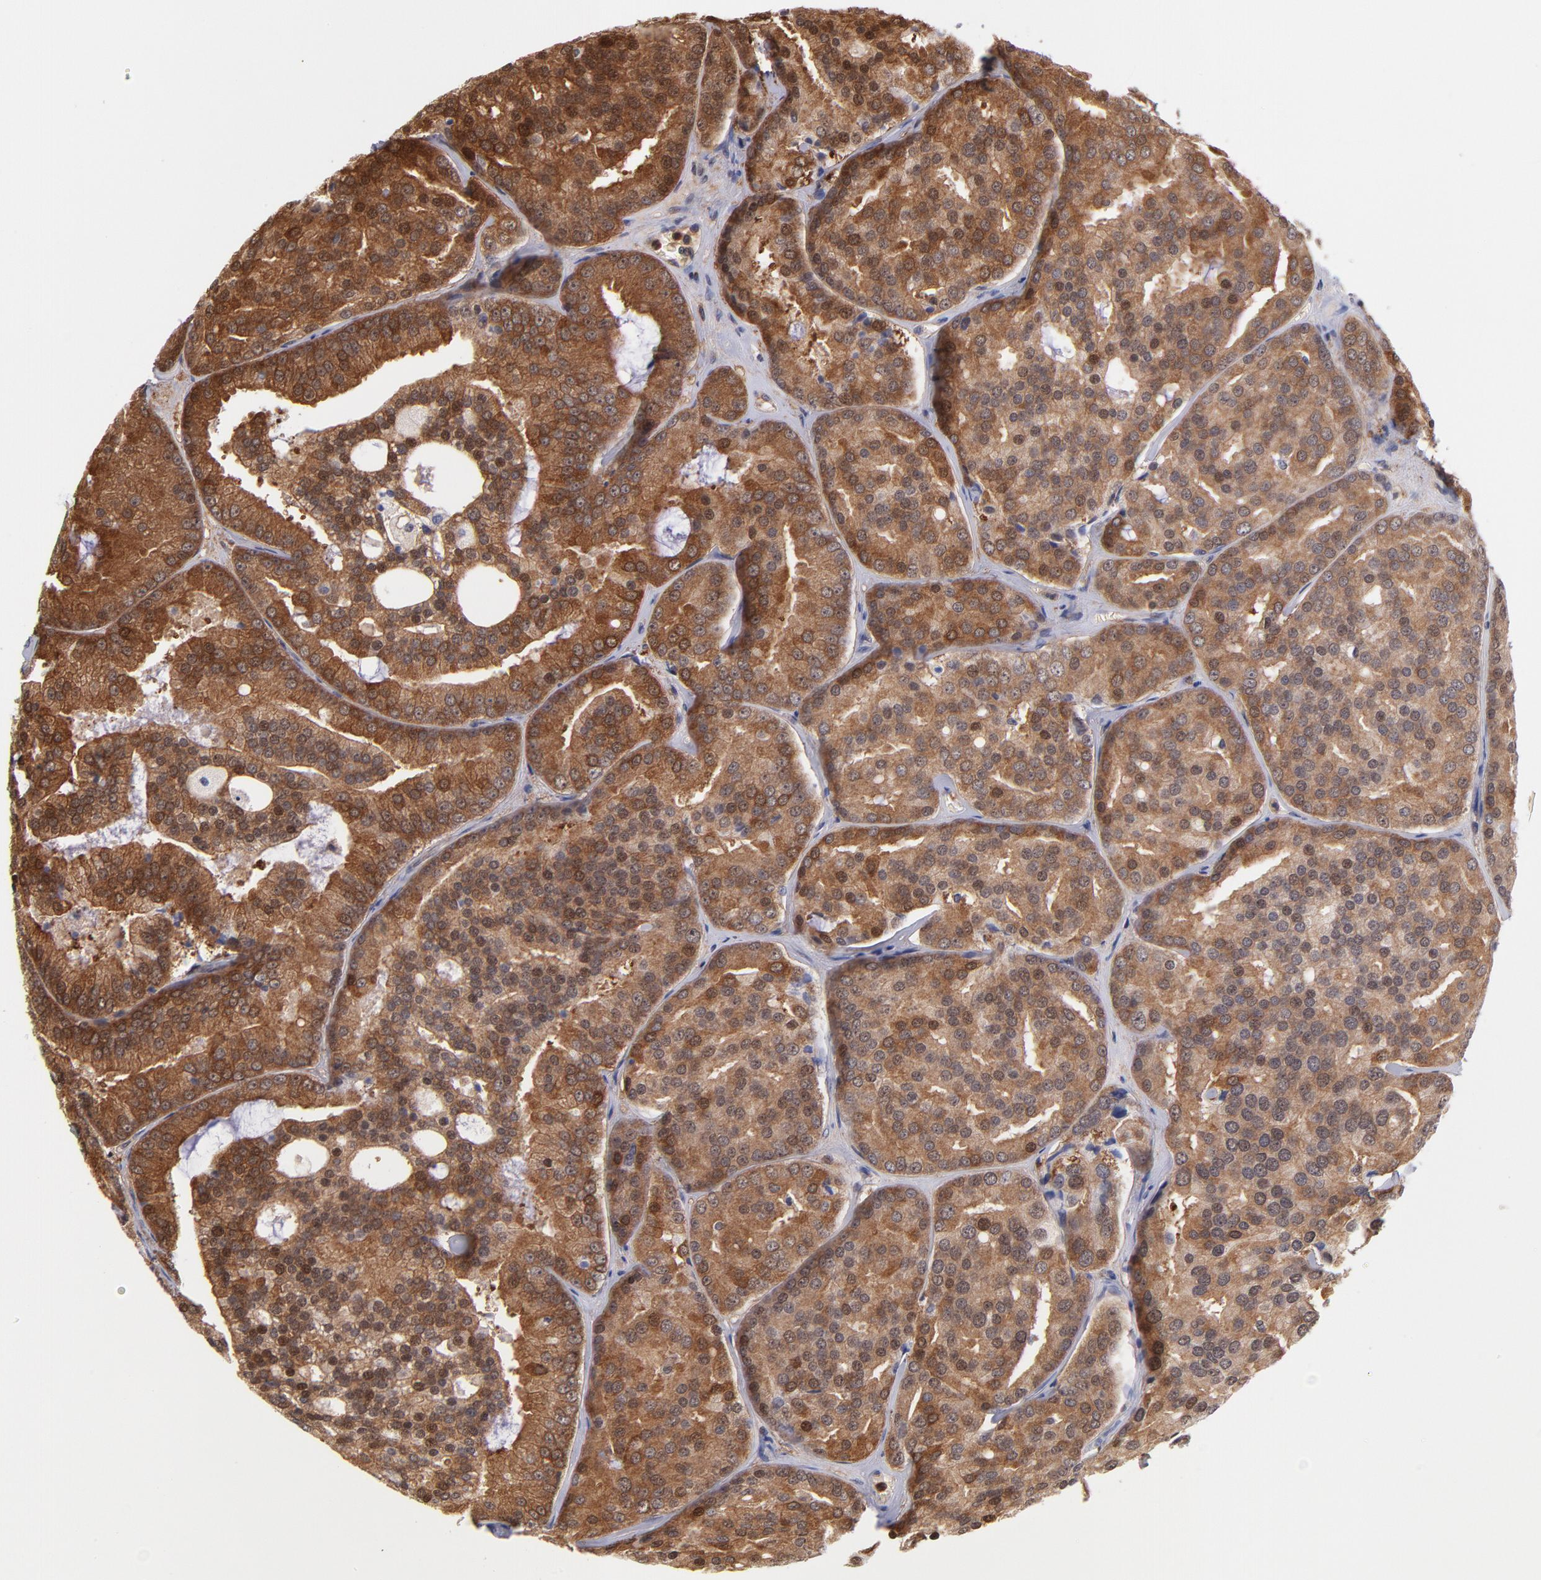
{"staining": {"intensity": "strong", "quantity": ">75%", "location": "cytoplasmic/membranous,nuclear"}, "tissue": "prostate cancer", "cell_type": "Tumor cells", "image_type": "cancer", "snomed": [{"axis": "morphology", "description": "Adenocarcinoma, High grade"}, {"axis": "topography", "description": "Prostate"}], "caption": "The micrograph reveals immunohistochemical staining of prostate cancer (high-grade adenocarcinoma). There is strong cytoplasmic/membranous and nuclear staining is present in approximately >75% of tumor cells.", "gene": "YWHAB", "patient": {"sex": "male", "age": 64}}